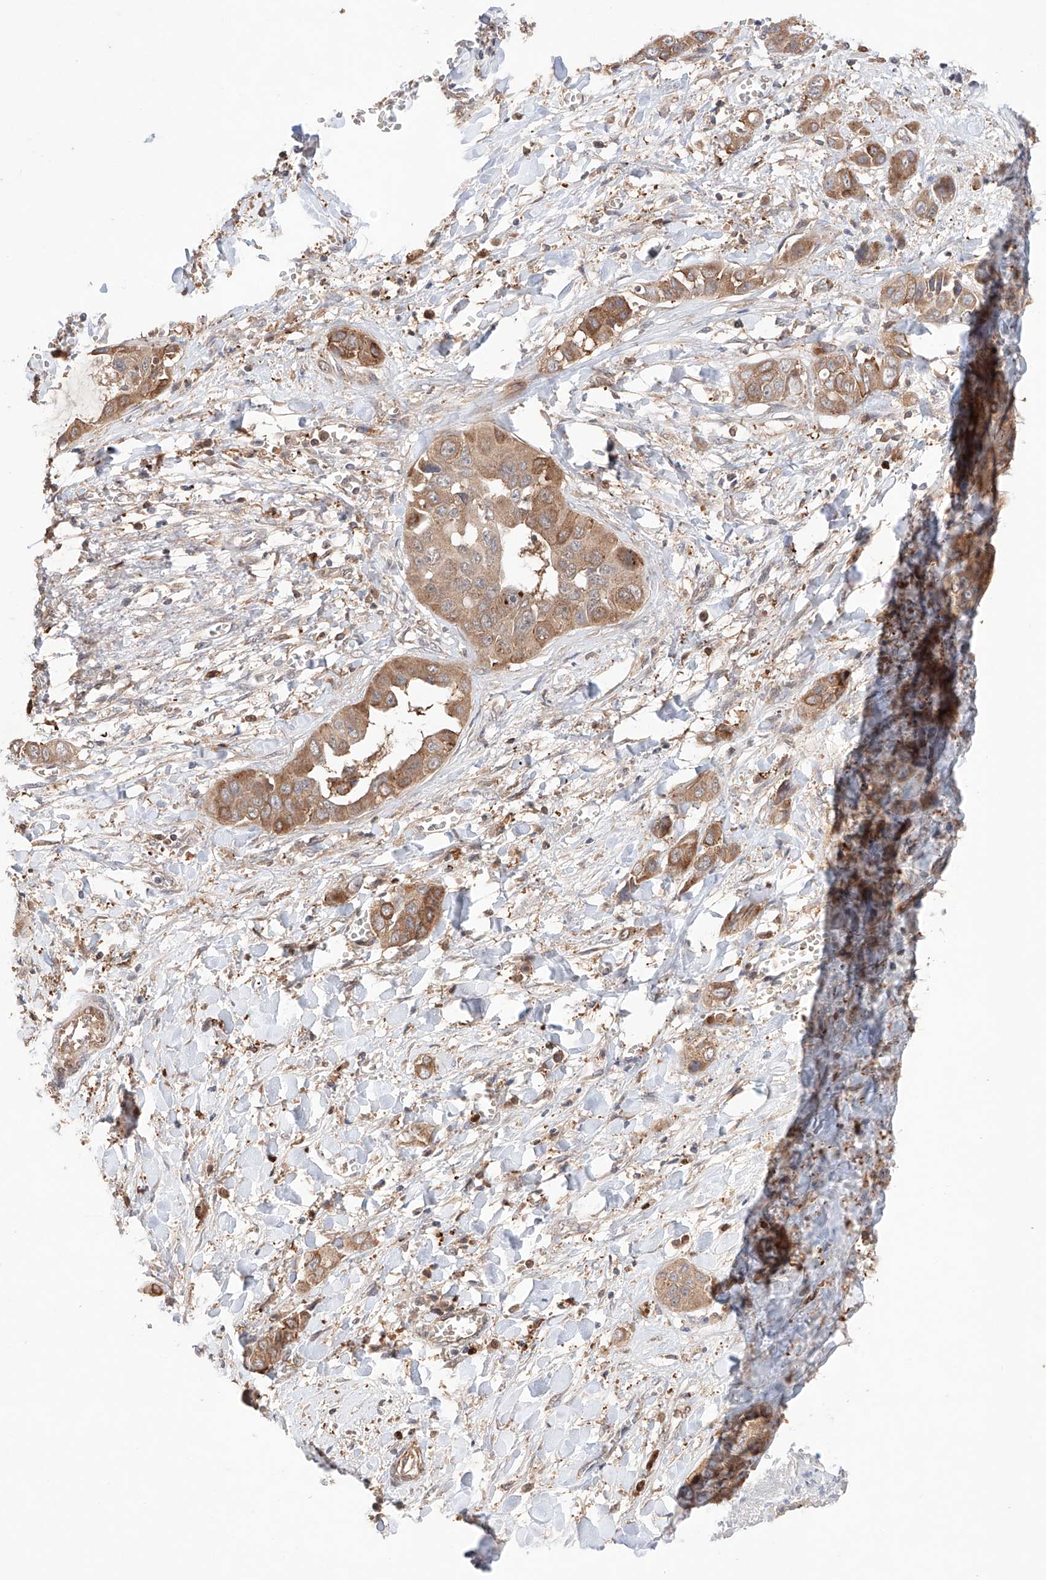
{"staining": {"intensity": "moderate", "quantity": ">75%", "location": "cytoplasmic/membranous"}, "tissue": "liver cancer", "cell_type": "Tumor cells", "image_type": "cancer", "snomed": [{"axis": "morphology", "description": "Cholangiocarcinoma"}, {"axis": "topography", "description": "Liver"}], "caption": "There is medium levels of moderate cytoplasmic/membranous positivity in tumor cells of liver cancer (cholangiocarcinoma), as demonstrated by immunohistochemical staining (brown color).", "gene": "IGSF22", "patient": {"sex": "female", "age": 52}}